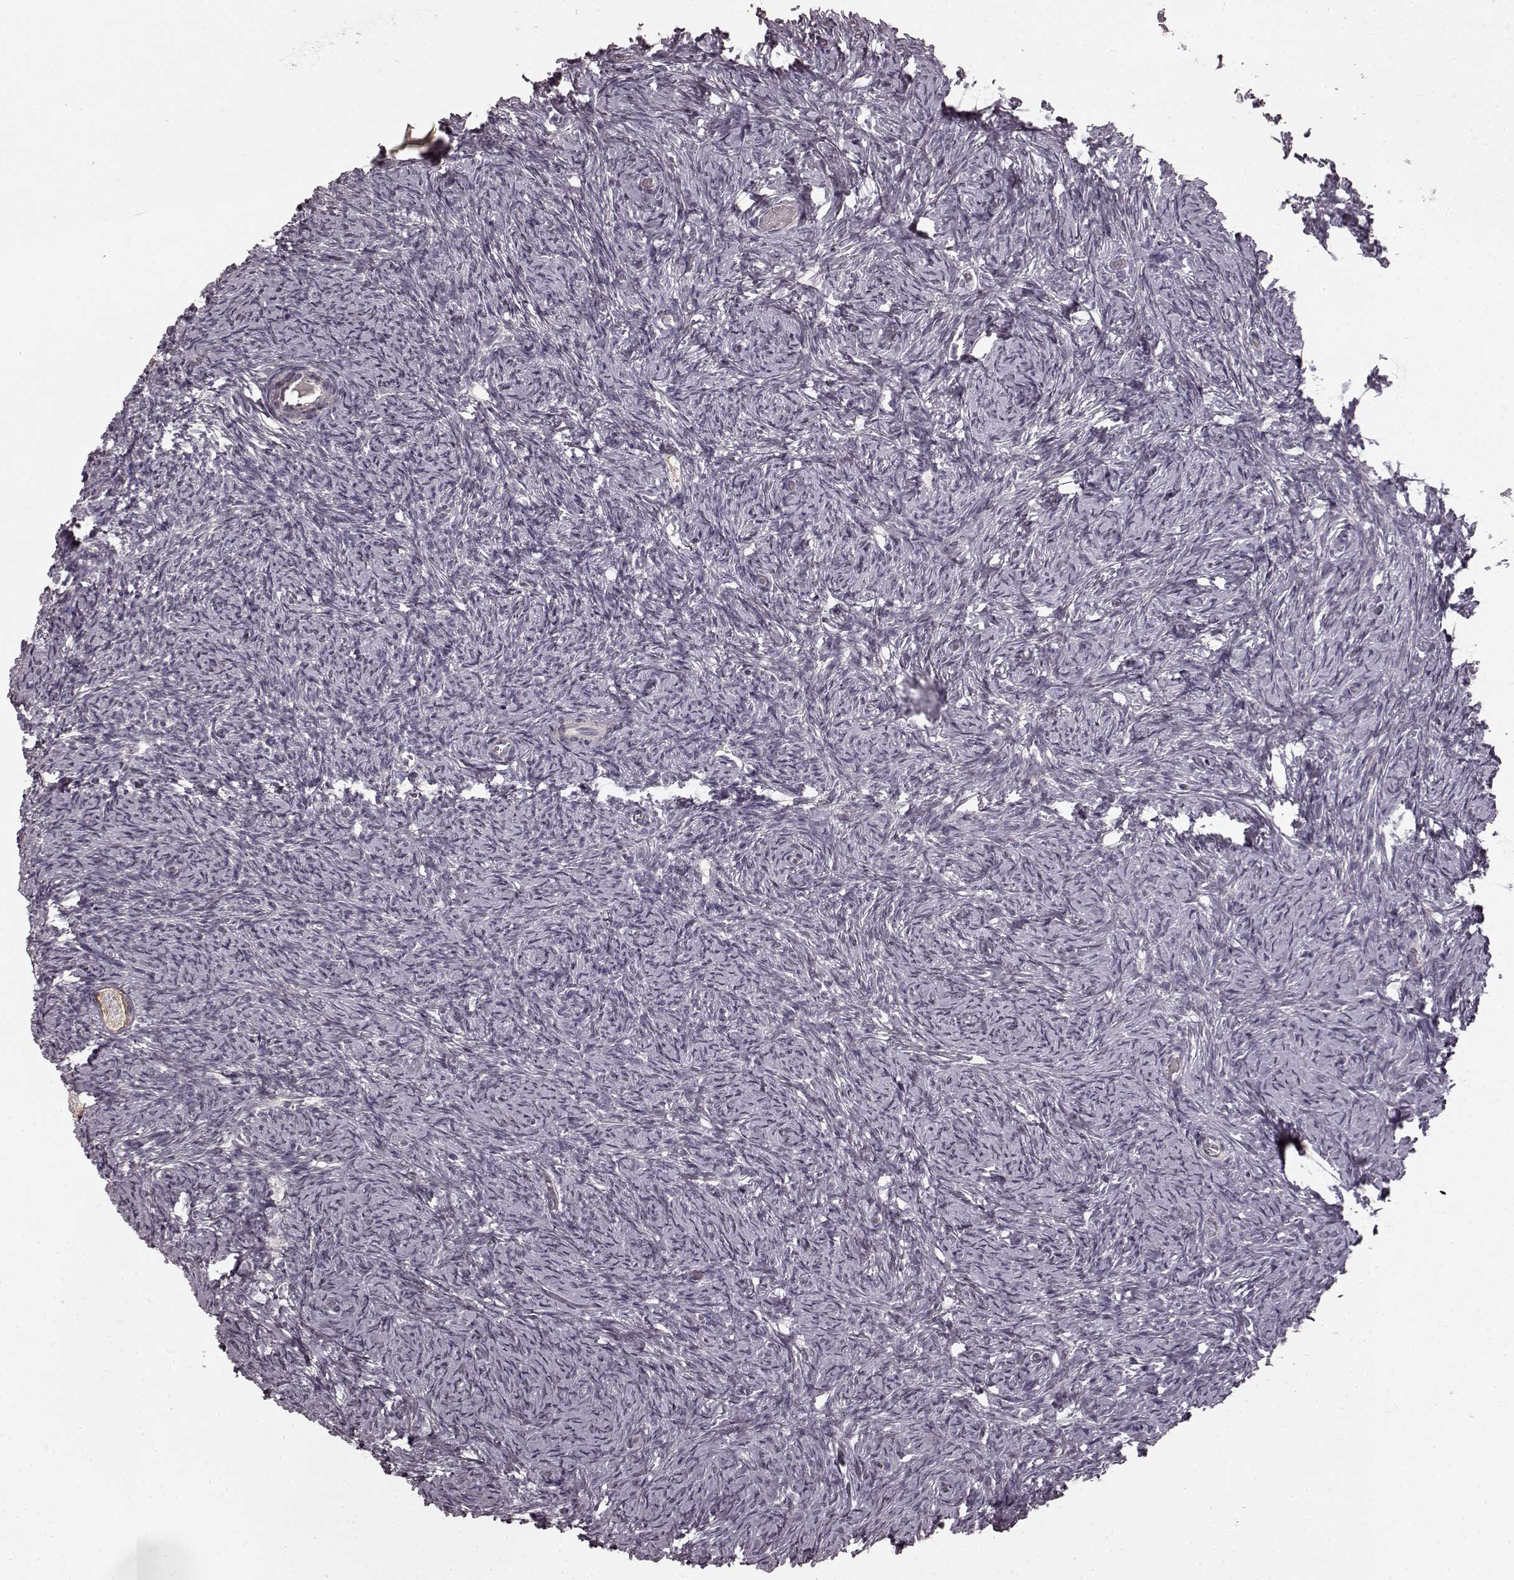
{"staining": {"intensity": "weak", "quantity": ">75%", "location": "cytoplasmic/membranous"}, "tissue": "ovary", "cell_type": "Follicle cells", "image_type": "normal", "snomed": [{"axis": "morphology", "description": "Normal tissue, NOS"}, {"axis": "topography", "description": "Ovary"}], "caption": "Ovary was stained to show a protein in brown. There is low levels of weak cytoplasmic/membranous staining in about >75% of follicle cells. The protein is shown in brown color, while the nuclei are stained blue.", "gene": "PRKCE", "patient": {"sex": "female", "age": 39}}